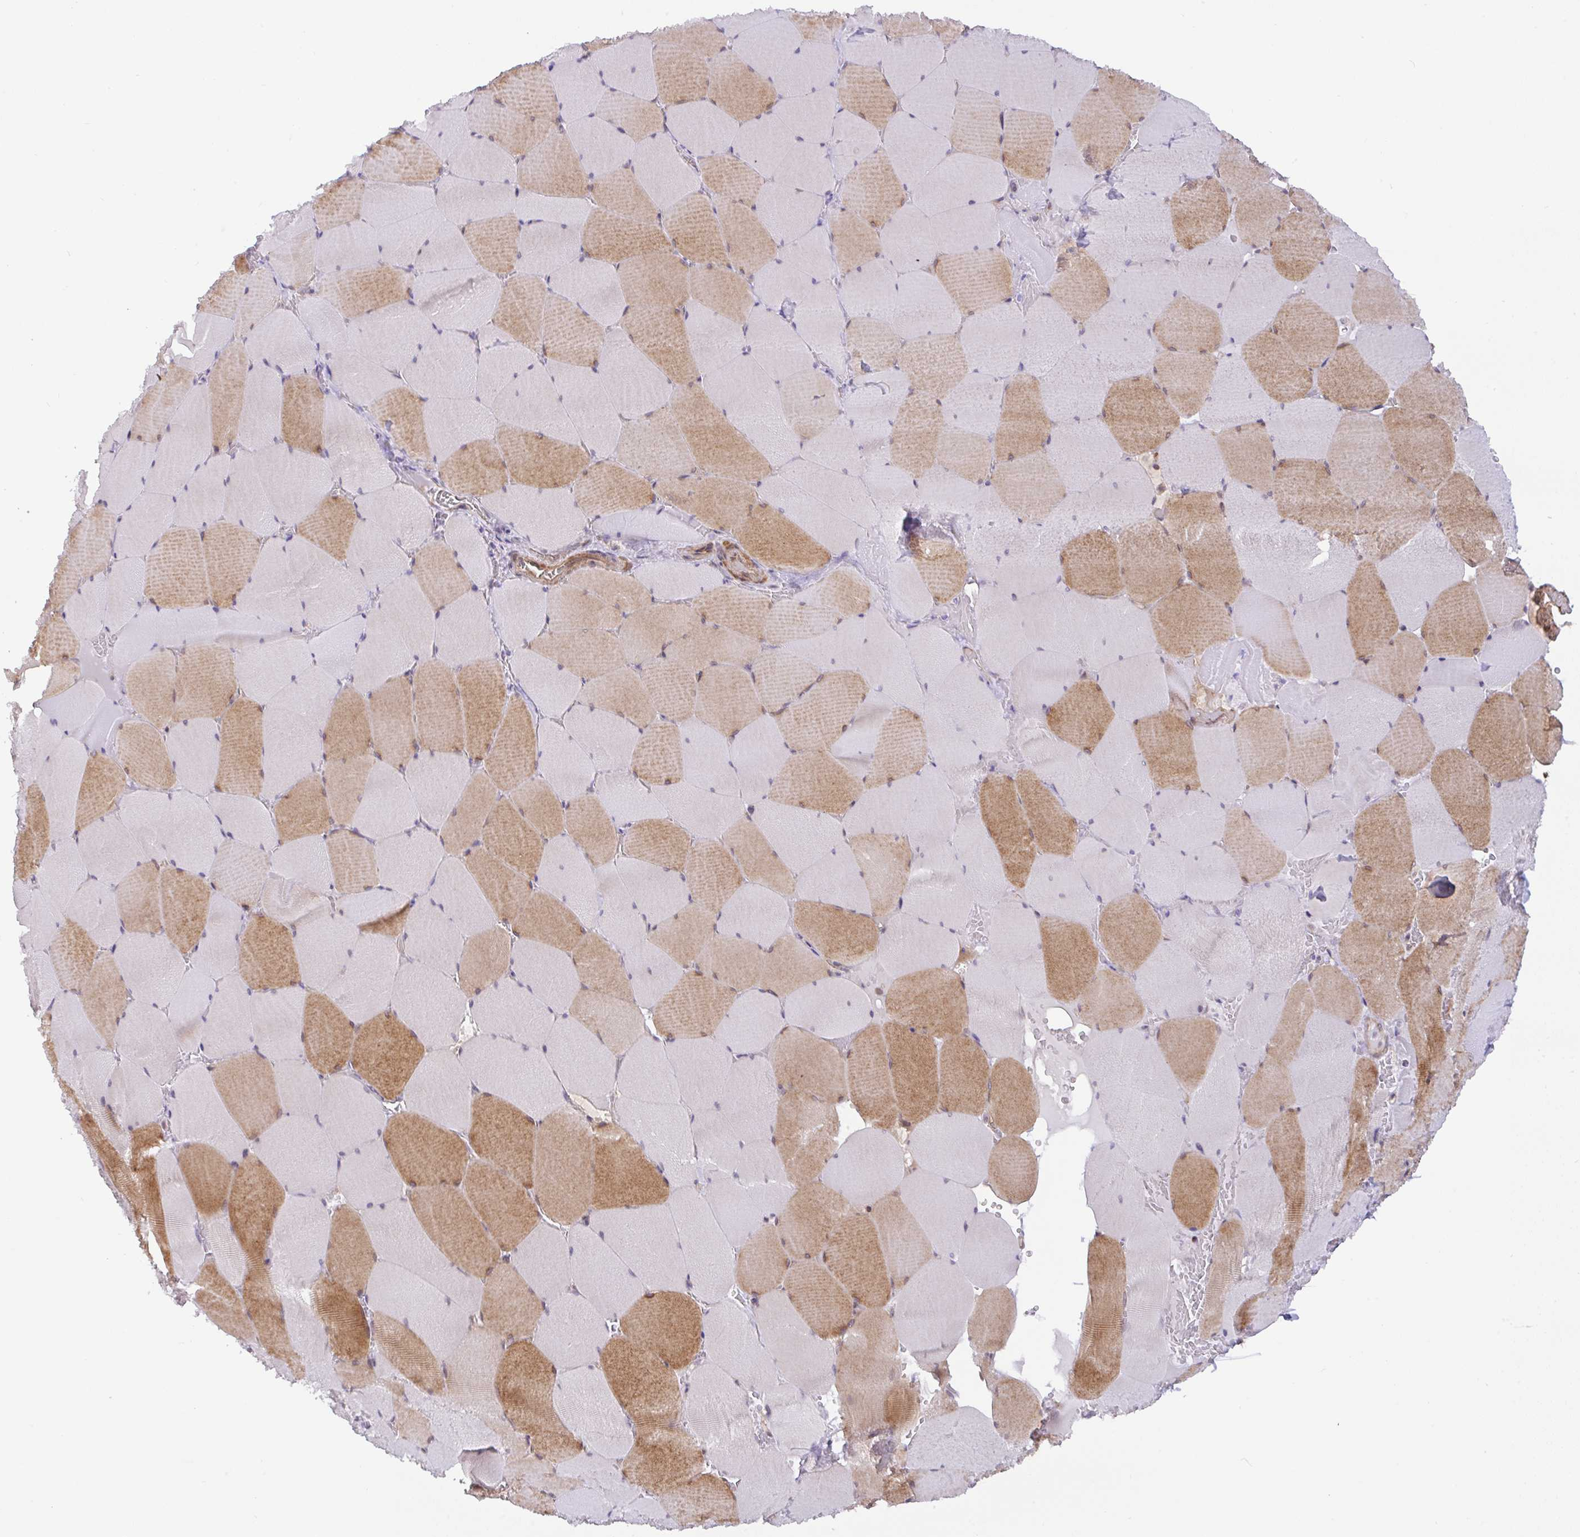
{"staining": {"intensity": "moderate", "quantity": "25%-75%", "location": "cytoplasmic/membranous"}, "tissue": "skeletal muscle", "cell_type": "Myocytes", "image_type": "normal", "snomed": [{"axis": "morphology", "description": "Normal tissue, NOS"}, {"axis": "topography", "description": "Skeletal muscle"}, {"axis": "topography", "description": "Head-Neck"}], "caption": "Brown immunohistochemical staining in normal human skeletal muscle exhibits moderate cytoplasmic/membranous expression in approximately 25%-75% of myocytes.", "gene": "DLEU7", "patient": {"sex": "male", "age": 66}}